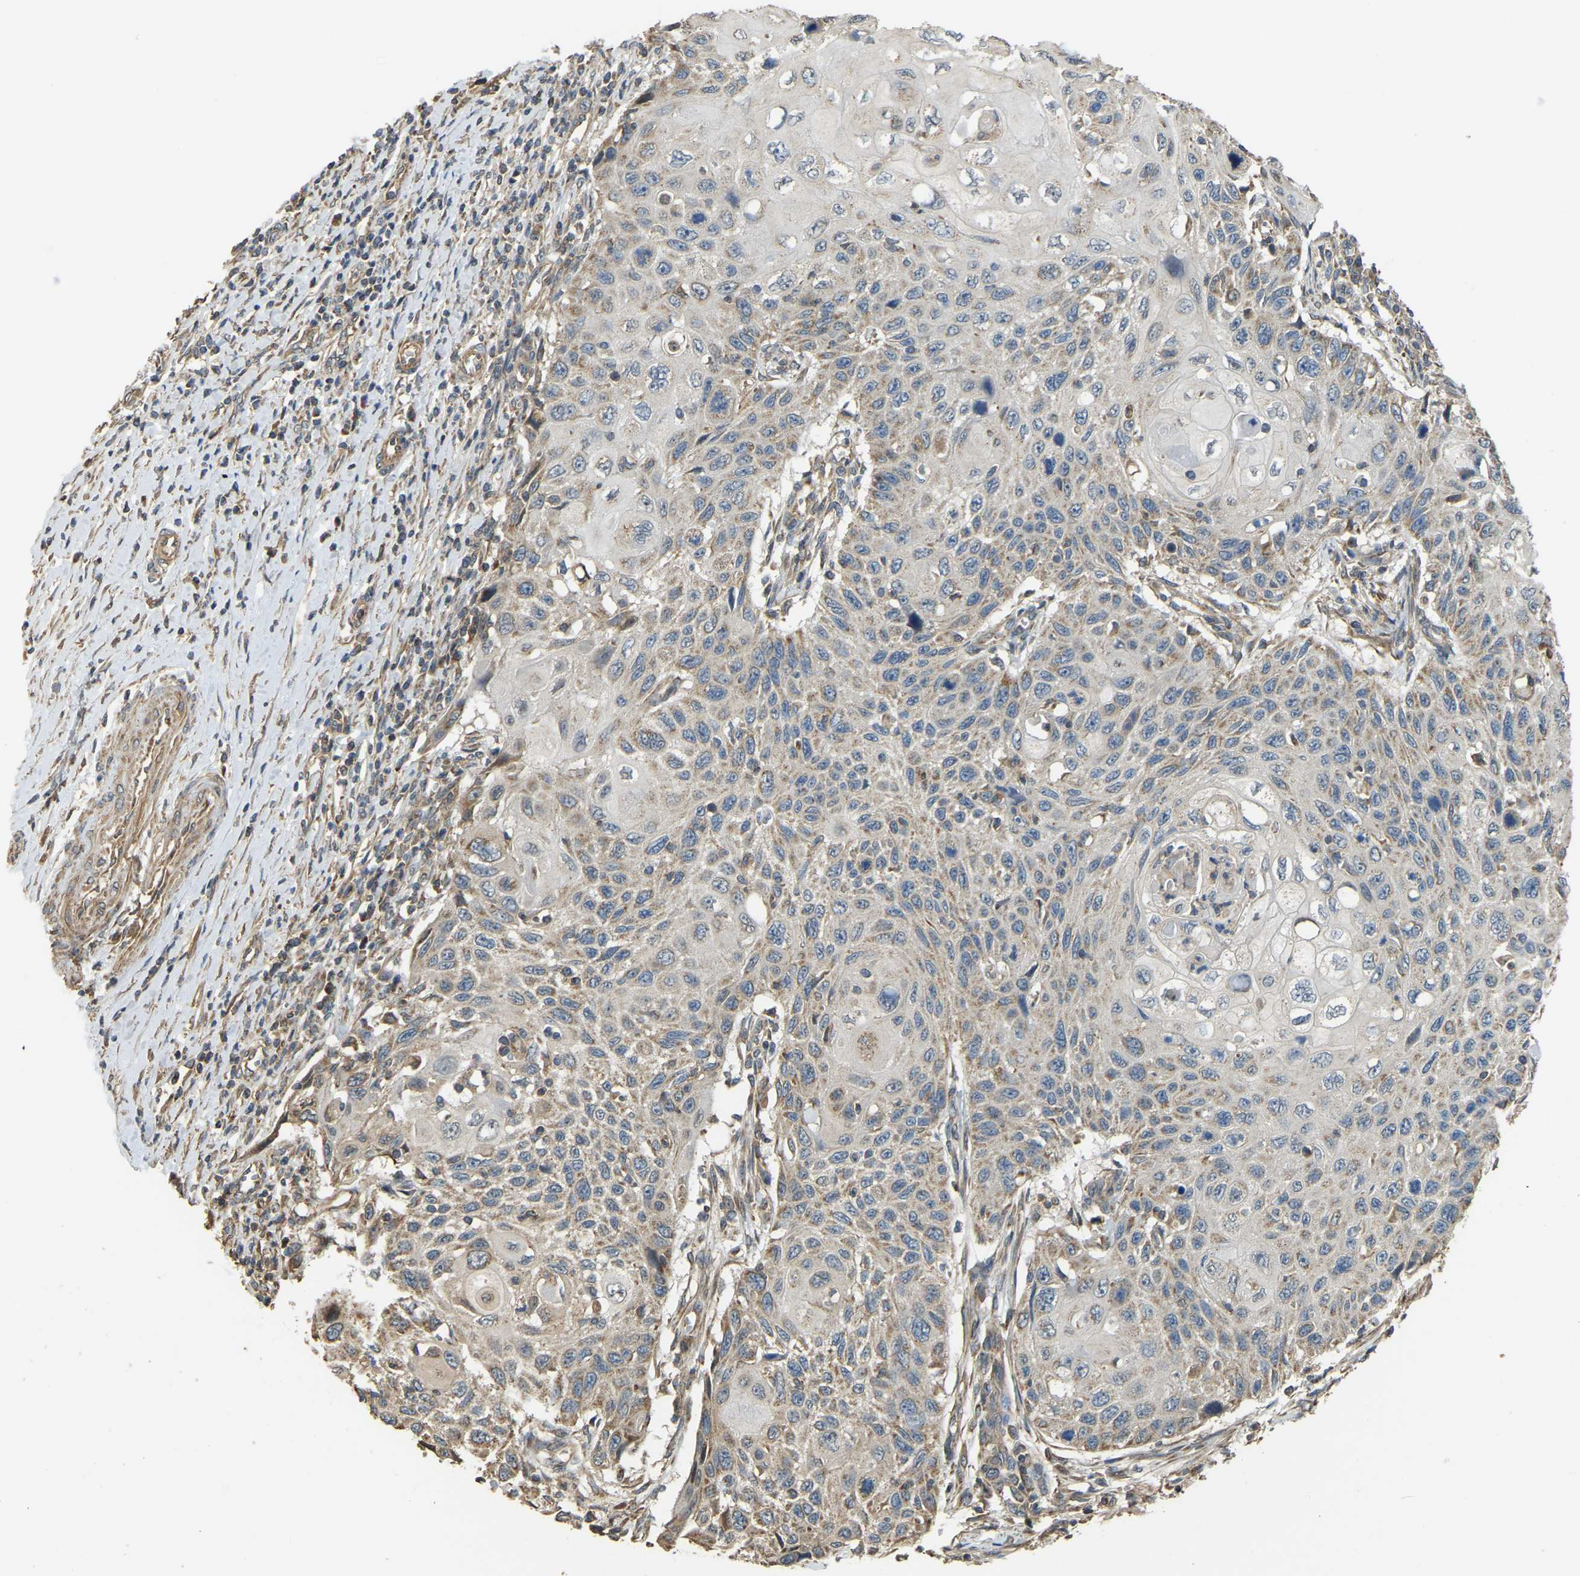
{"staining": {"intensity": "weak", "quantity": ">75%", "location": "cytoplasmic/membranous"}, "tissue": "cervical cancer", "cell_type": "Tumor cells", "image_type": "cancer", "snomed": [{"axis": "morphology", "description": "Squamous cell carcinoma, NOS"}, {"axis": "topography", "description": "Cervix"}], "caption": "Tumor cells reveal low levels of weak cytoplasmic/membranous staining in approximately >75% of cells in cervical cancer (squamous cell carcinoma). (Brightfield microscopy of DAB IHC at high magnification).", "gene": "GNG2", "patient": {"sex": "female", "age": 70}}